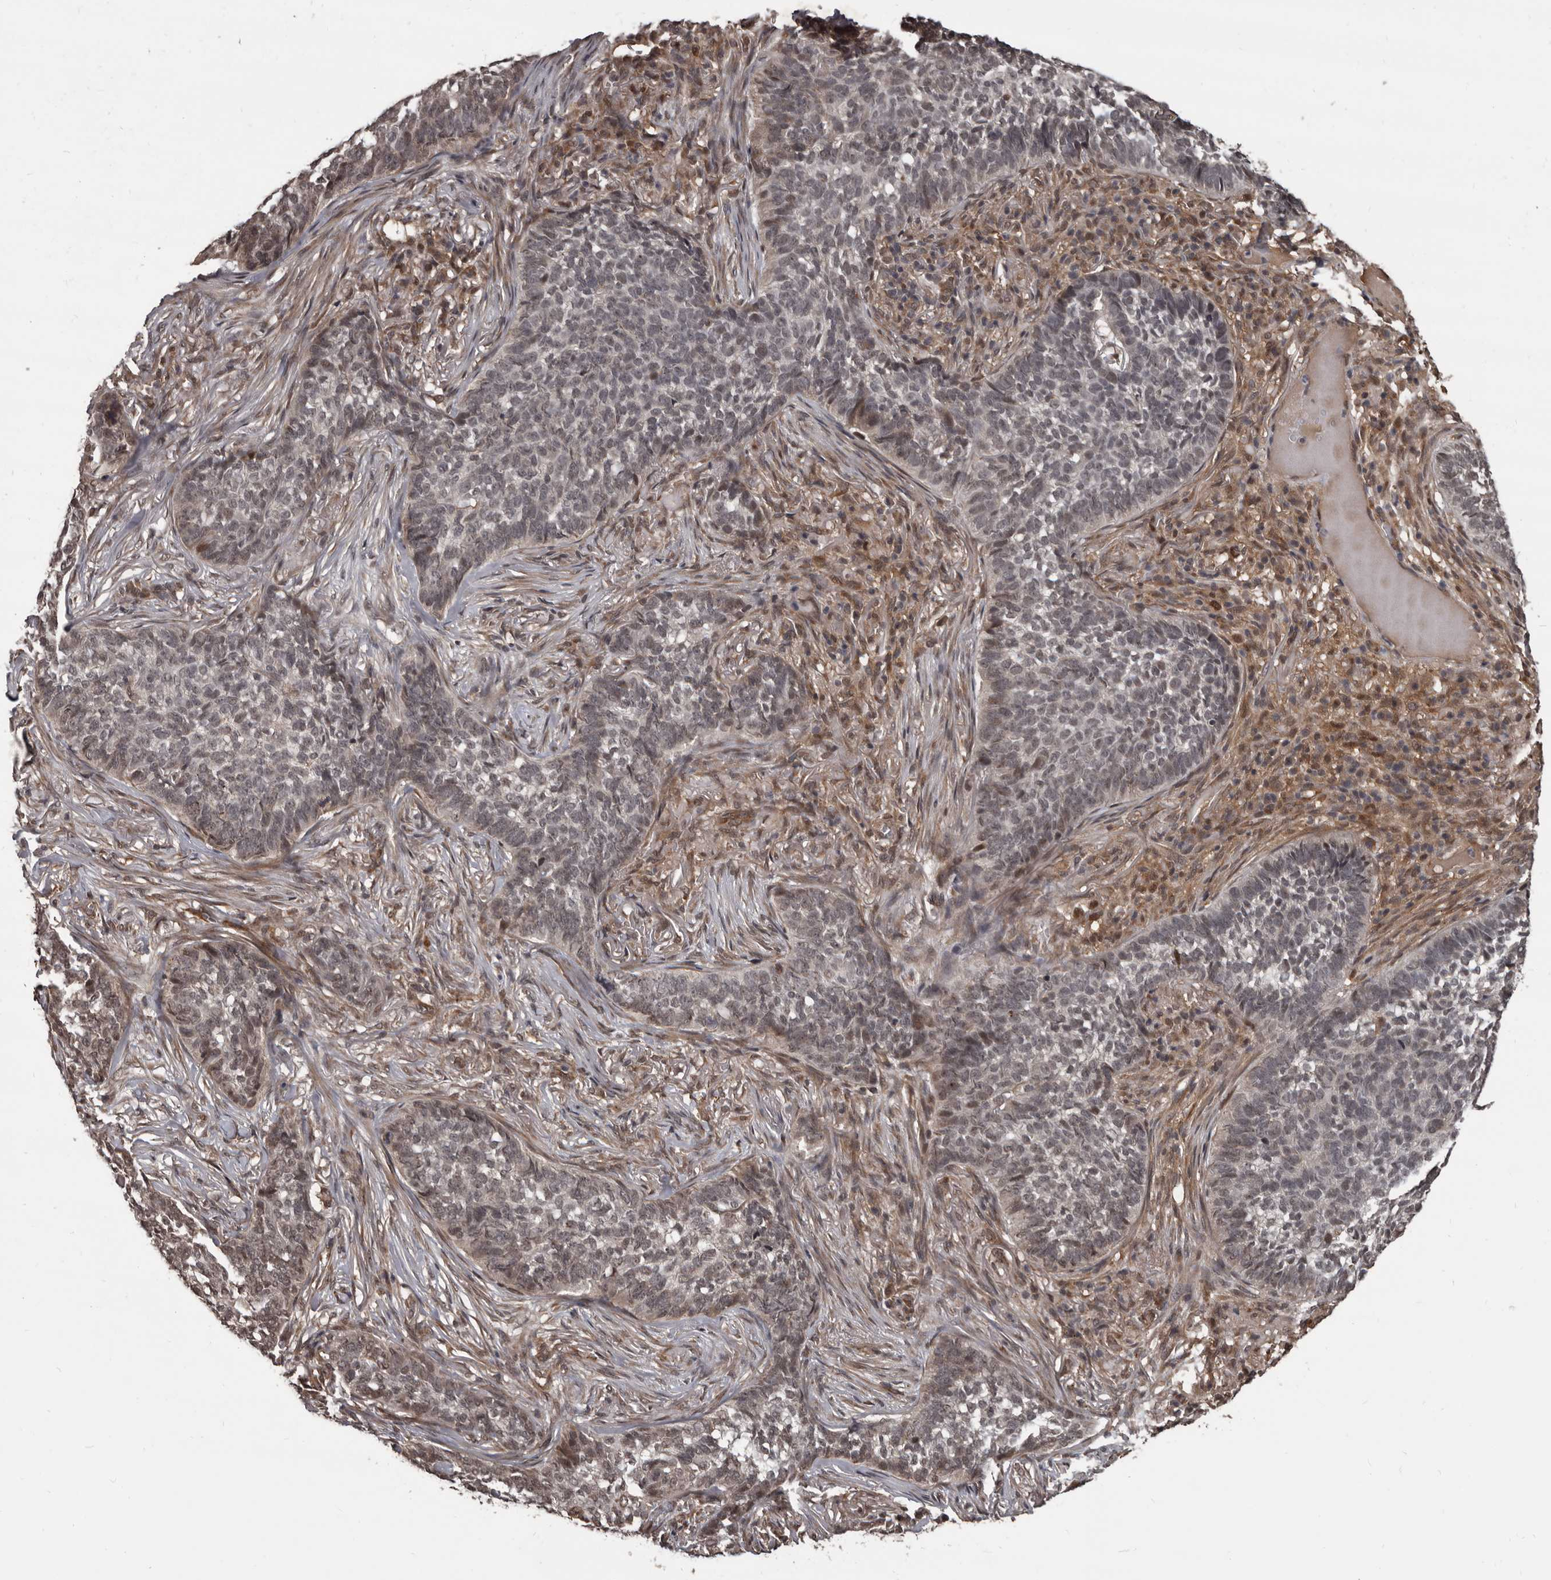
{"staining": {"intensity": "weak", "quantity": "<25%", "location": "nuclear"}, "tissue": "skin cancer", "cell_type": "Tumor cells", "image_type": "cancer", "snomed": [{"axis": "morphology", "description": "Basal cell carcinoma"}, {"axis": "topography", "description": "Skin"}], "caption": "Human skin cancer (basal cell carcinoma) stained for a protein using immunohistochemistry (IHC) shows no expression in tumor cells.", "gene": "AHR", "patient": {"sex": "male", "age": 85}}